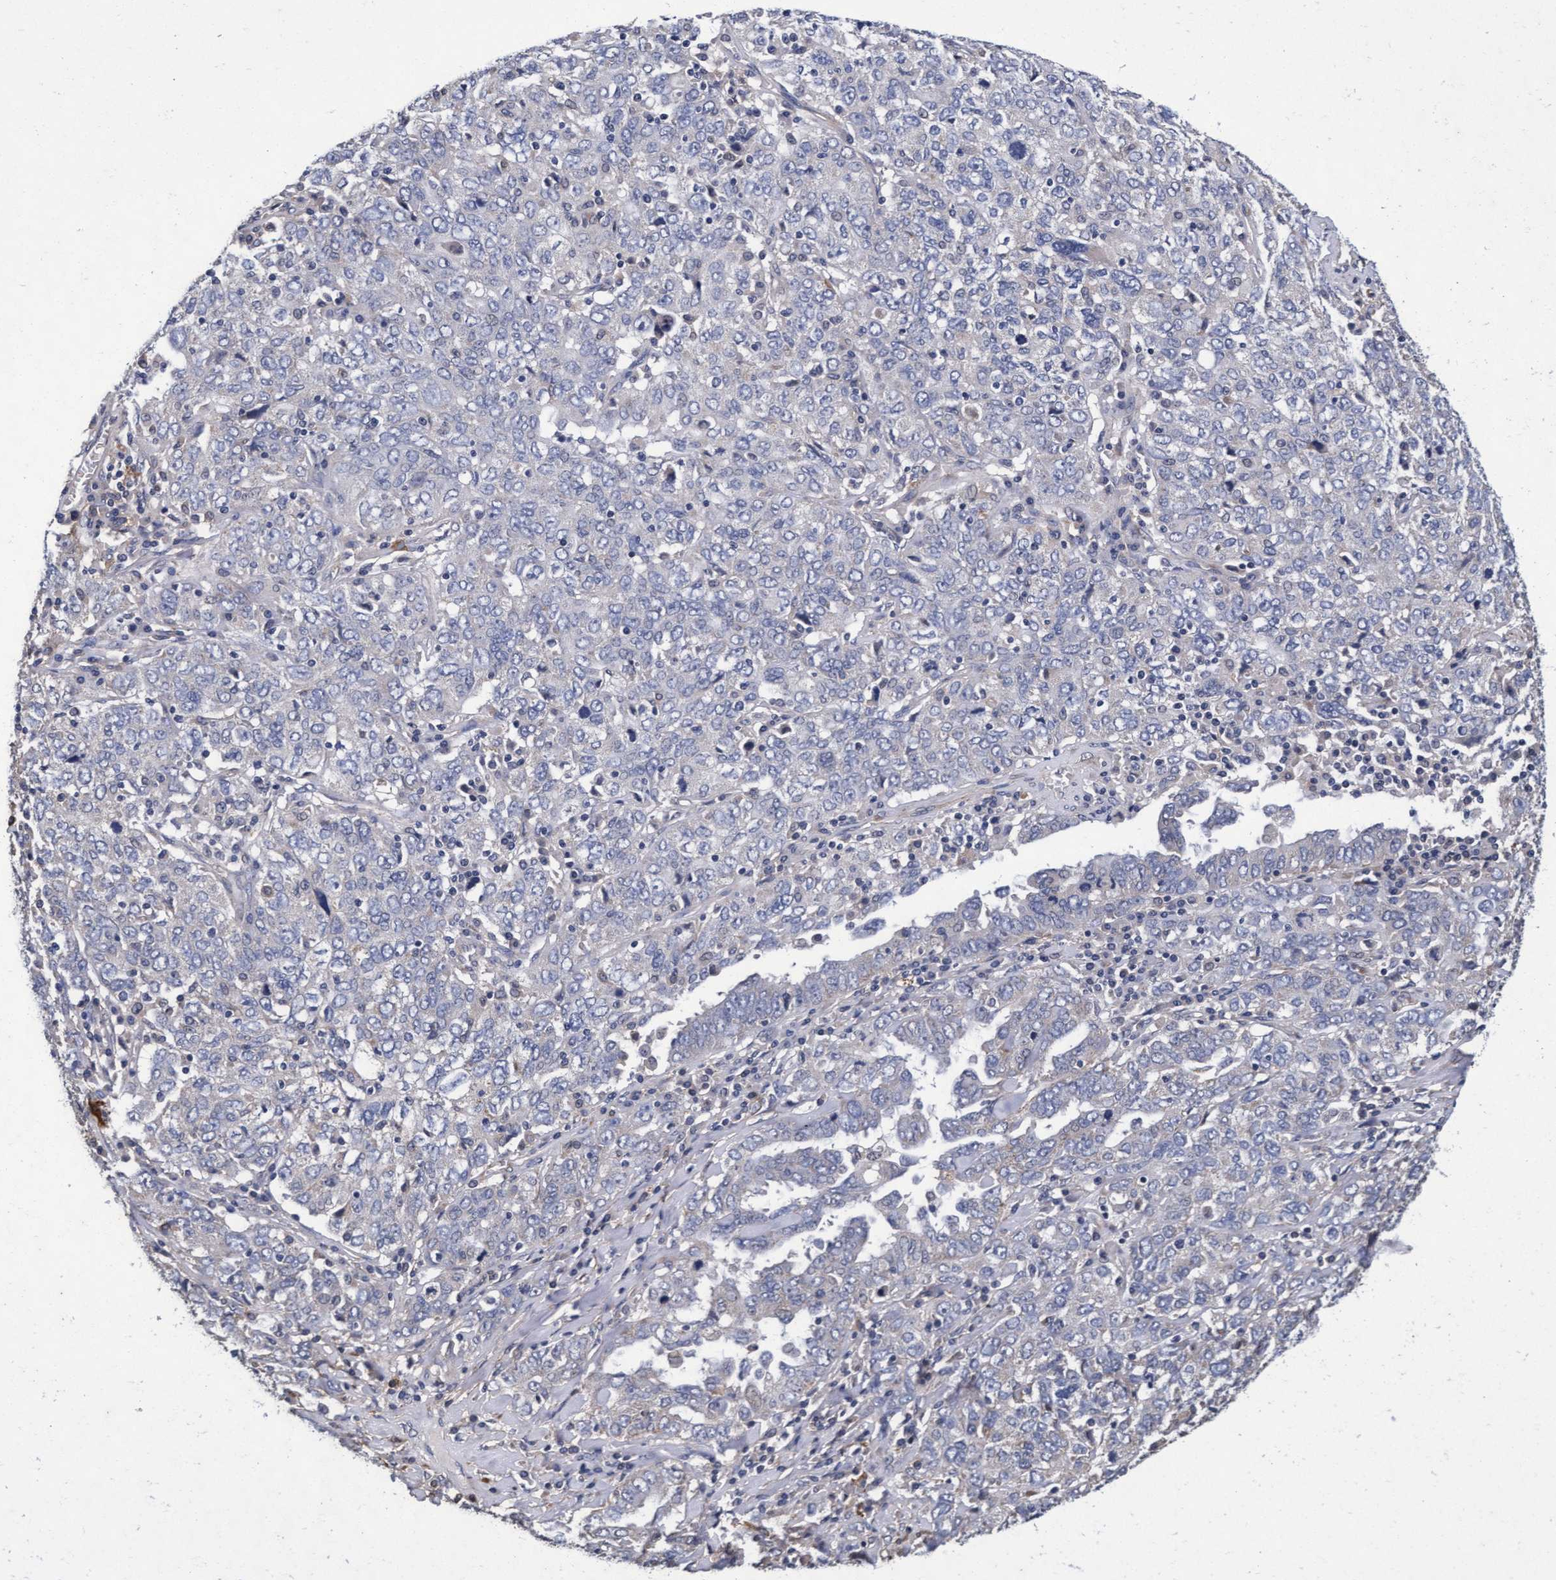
{"staining": {"intensity": "negative", "quantity": "none", "location": "none"}, "tissue": "ovarian cancer", "cell_type": "Tumor cells", "image_type": "cancer", "snomed": [{"axis": "morphology", "description": "Carcinoma, endometroid"}, {"axis": "topography", "description": "Ovary"}], "caption": "A high-resolution histopathology image shows immunohistochemistry staining of ovarian cancer, which exhibits no significant expression in tumor cells.", "gene": "CPQ", "patient": {"sex": "female", "age": 62}}